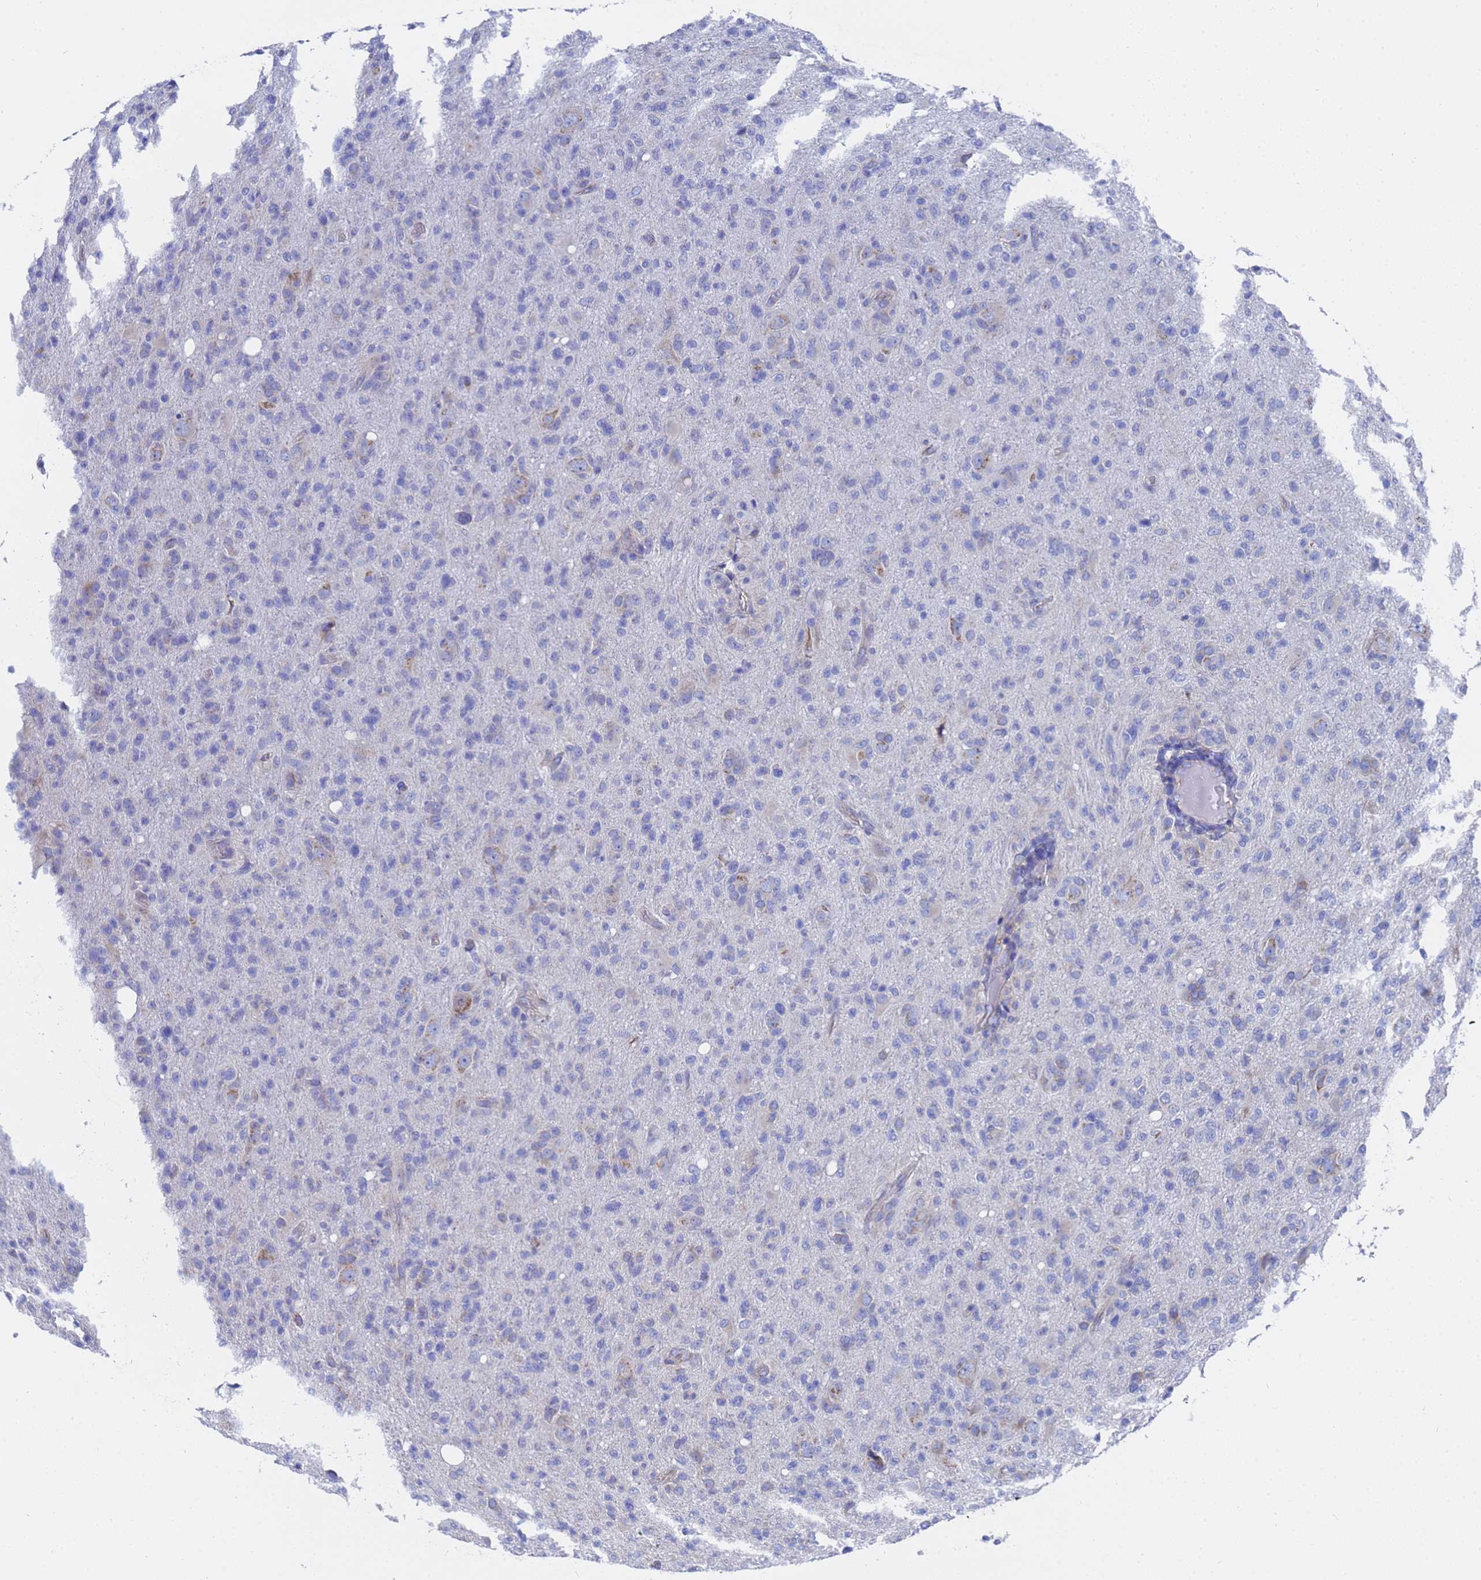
{"staining": {"intensity": "negative", "quantity": "none", "location": "none"}, "tissue": "glioma", "cell_type": "Tumor cells", "image_type": "cancer", "snomed": [{"axis": "morphology", "description": "Glioma, malignant, High grade"}, {"axis": "topography", "description": "Brain"}], "caption": "High power microscopy histopathology image of an immunohistochemistry (IHC) photomicrograph of glioma, revealing no significant expression in tumor cells.", "gene": "TM4SF4", "patient": {"sex": "female", "age": 57}}